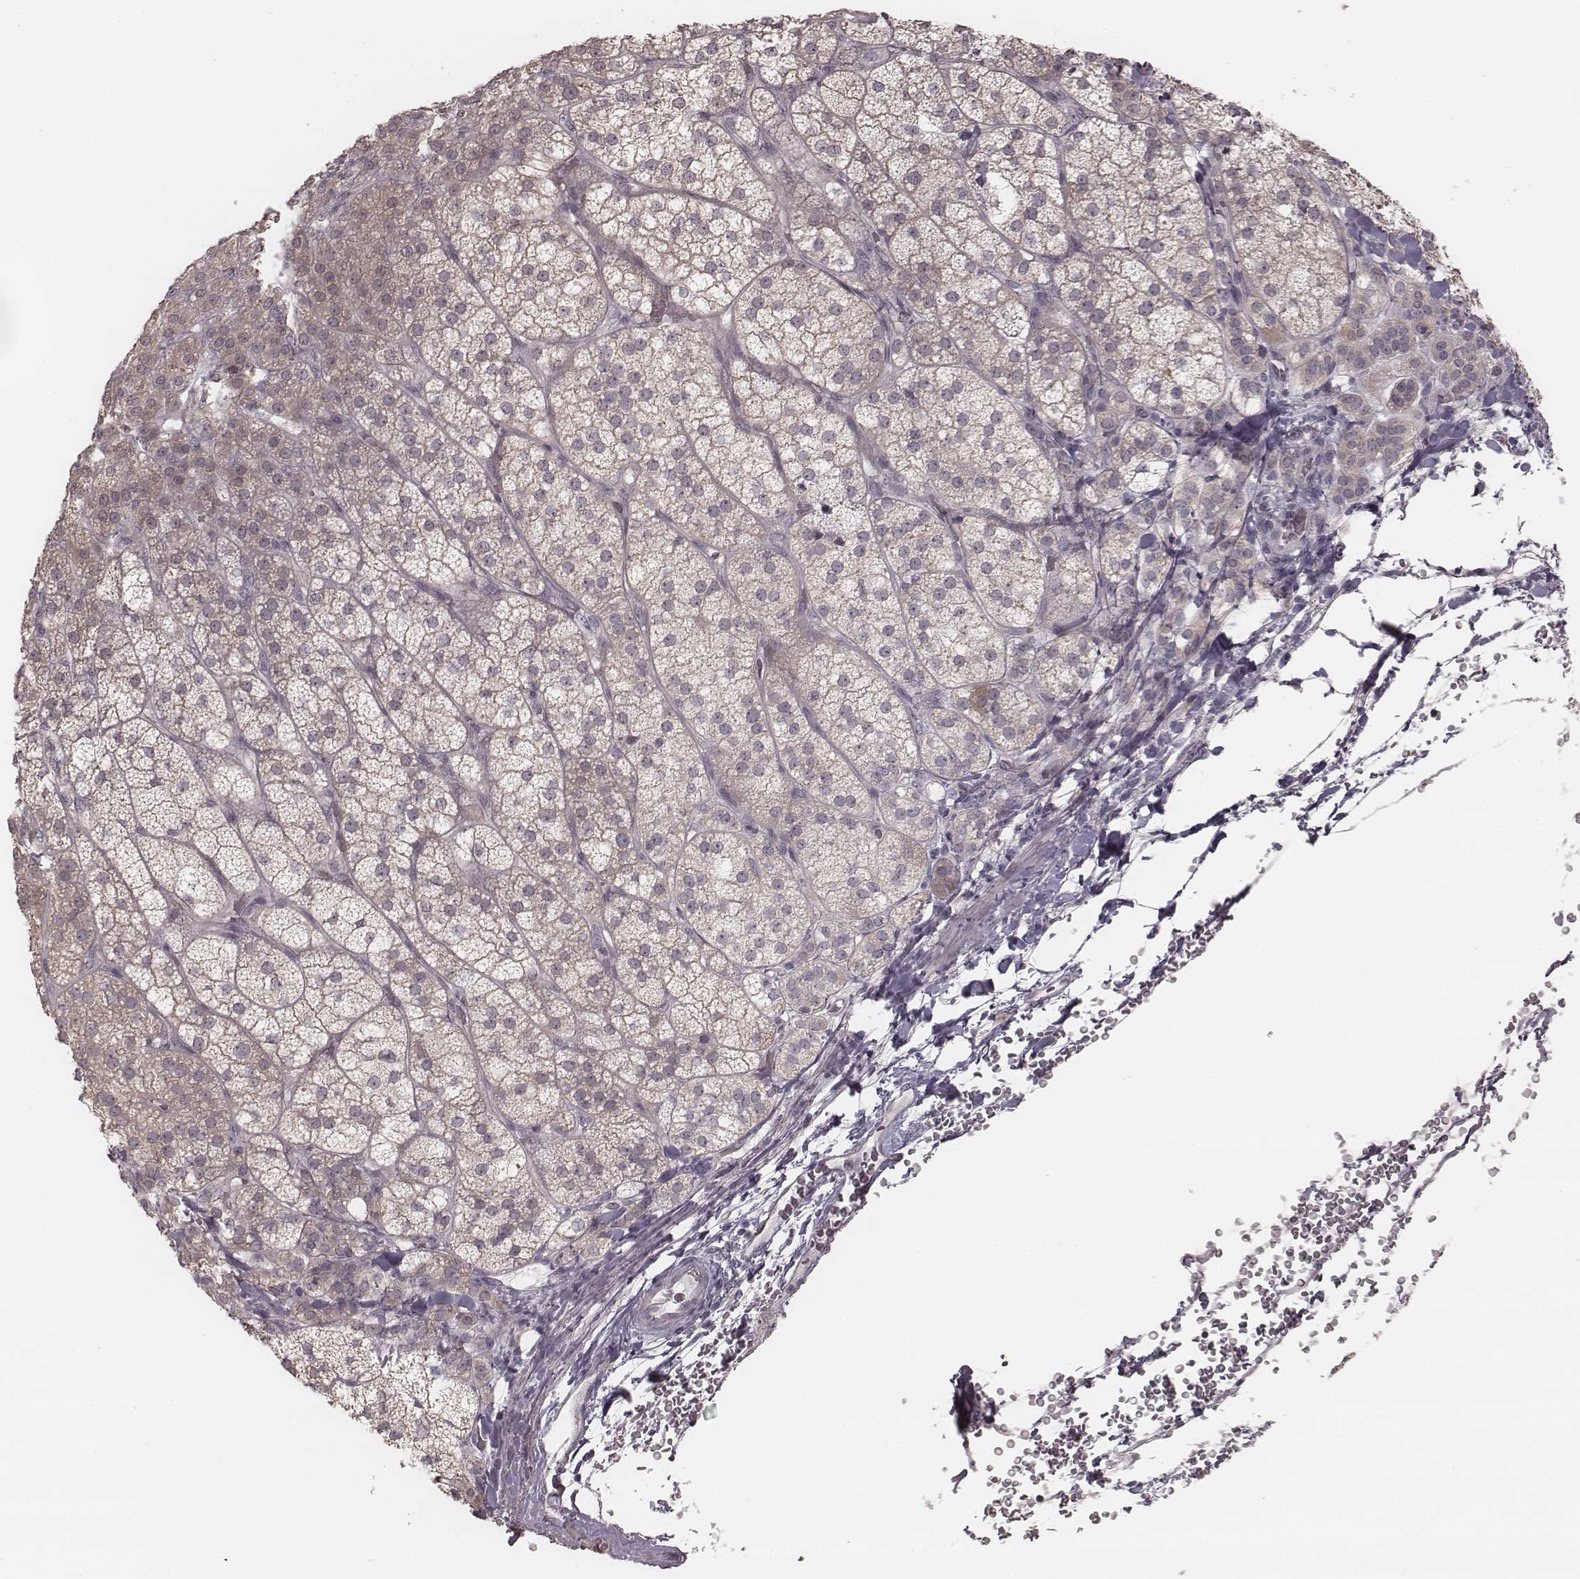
{"staining": {"intensity": "weak", "quantity": "<25%", "location": "cytoplasmic/membranous"}, "tissue": "adrenal gland", "cell_type": "Glandular cells", "image_type": "normal", "snomed": [{"axis": "morphology", "description": "Normal tissue, NOS"}, {"axis": "topography", "description": "Adrenal gland"}], "caption": "An immunohistochemistry (IHC) image of unremarkable adrenal gland is shown. There is no staining in glandular cells of adrenal gland.", "gene": "TDRD5", "patient": {"sex": "female", "age": 60}}